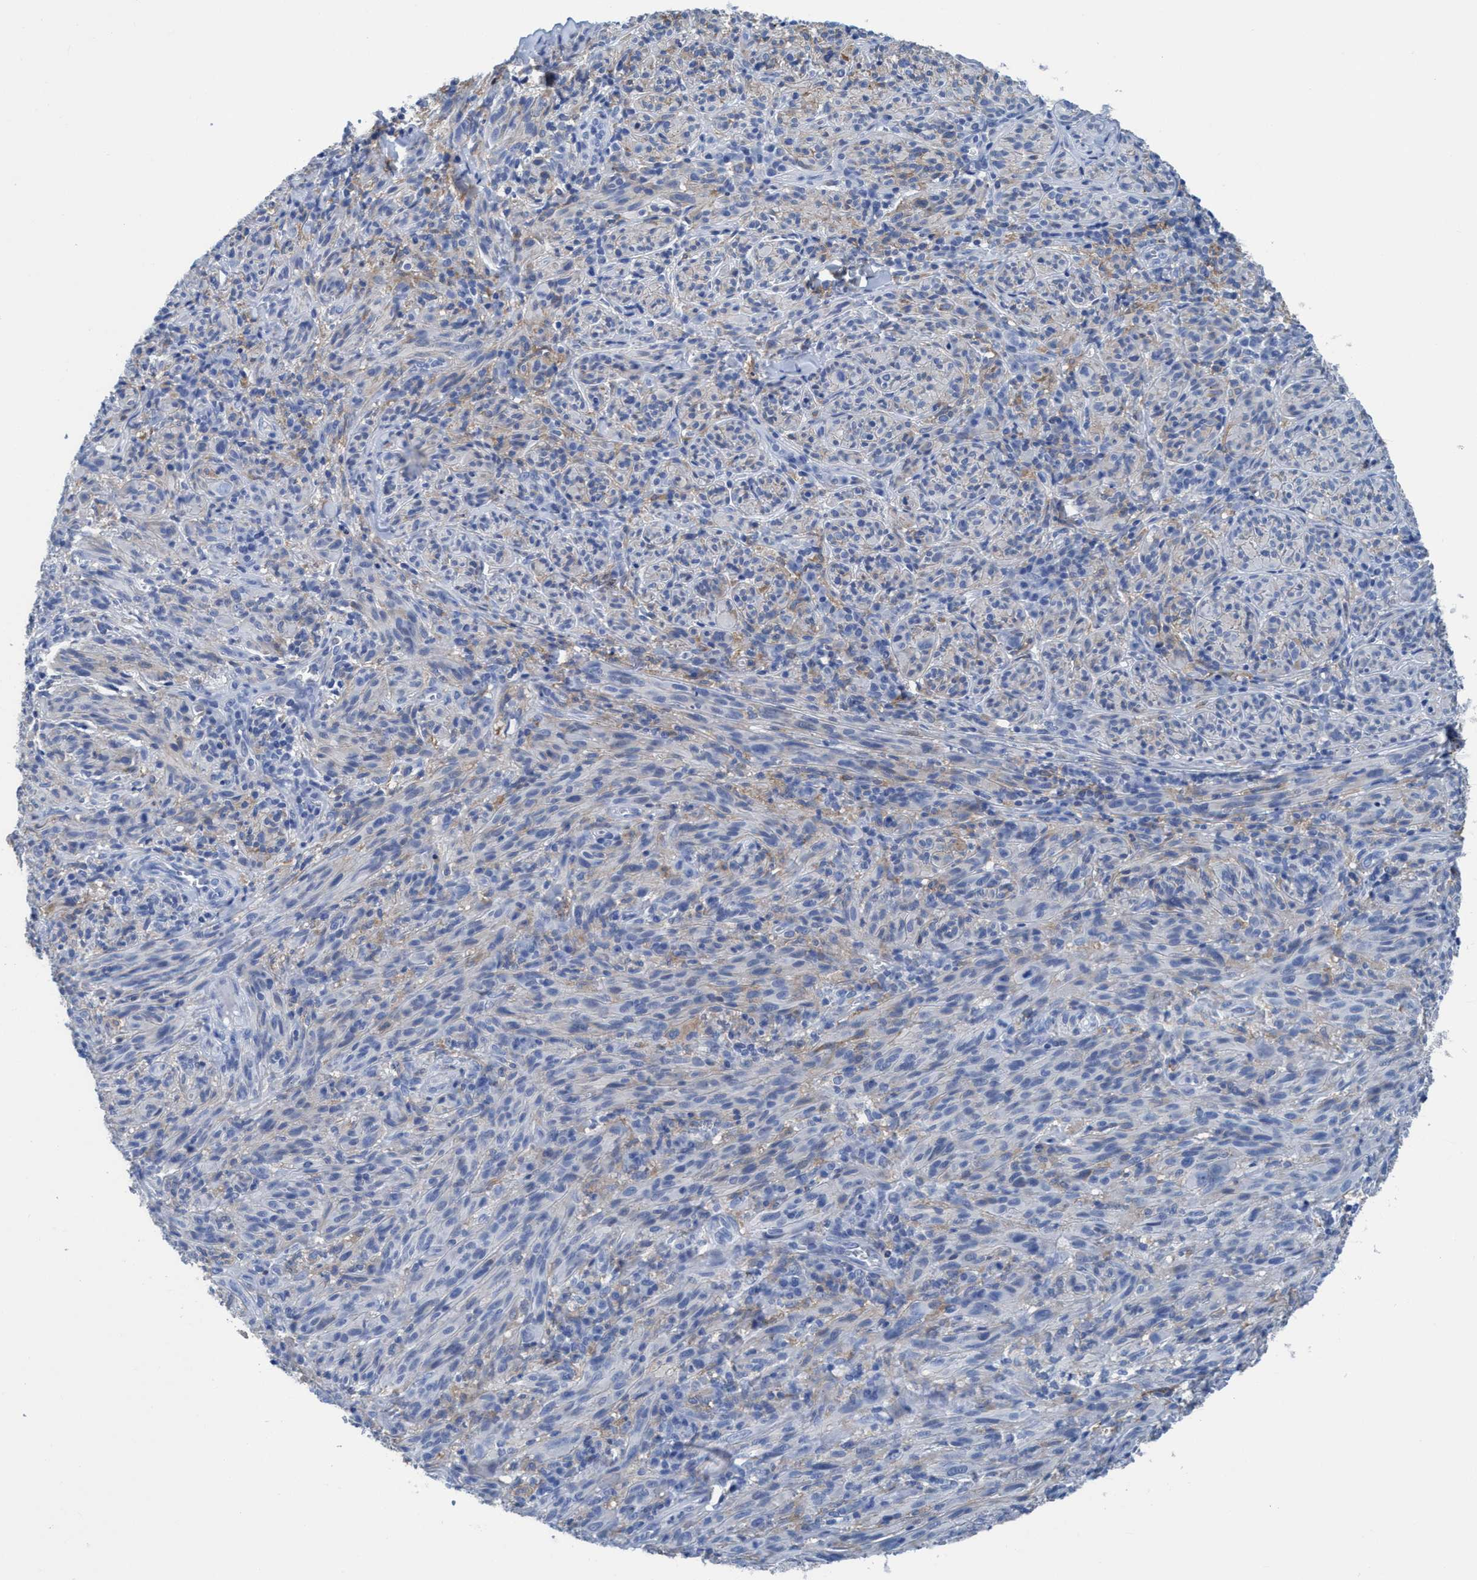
{"staining": {"intensity": "negative", "quantity": "none", "location": "none"}, "tissue": "melanoma", "cell_type": "Tumor cells", "image_type": "cancer", "snomed": [{"axis": "morphology", "description": "Malignant melanoma, NOS"}, {"axis": "topography", "description": "Skin of head"}], "caption": "Human melanoma stained for a protein using immunohistochemistry (IHC) reveals no staining in tumor cells.", "gene": "DNAI1", "patient": {"sex": "male", "age": 96}}